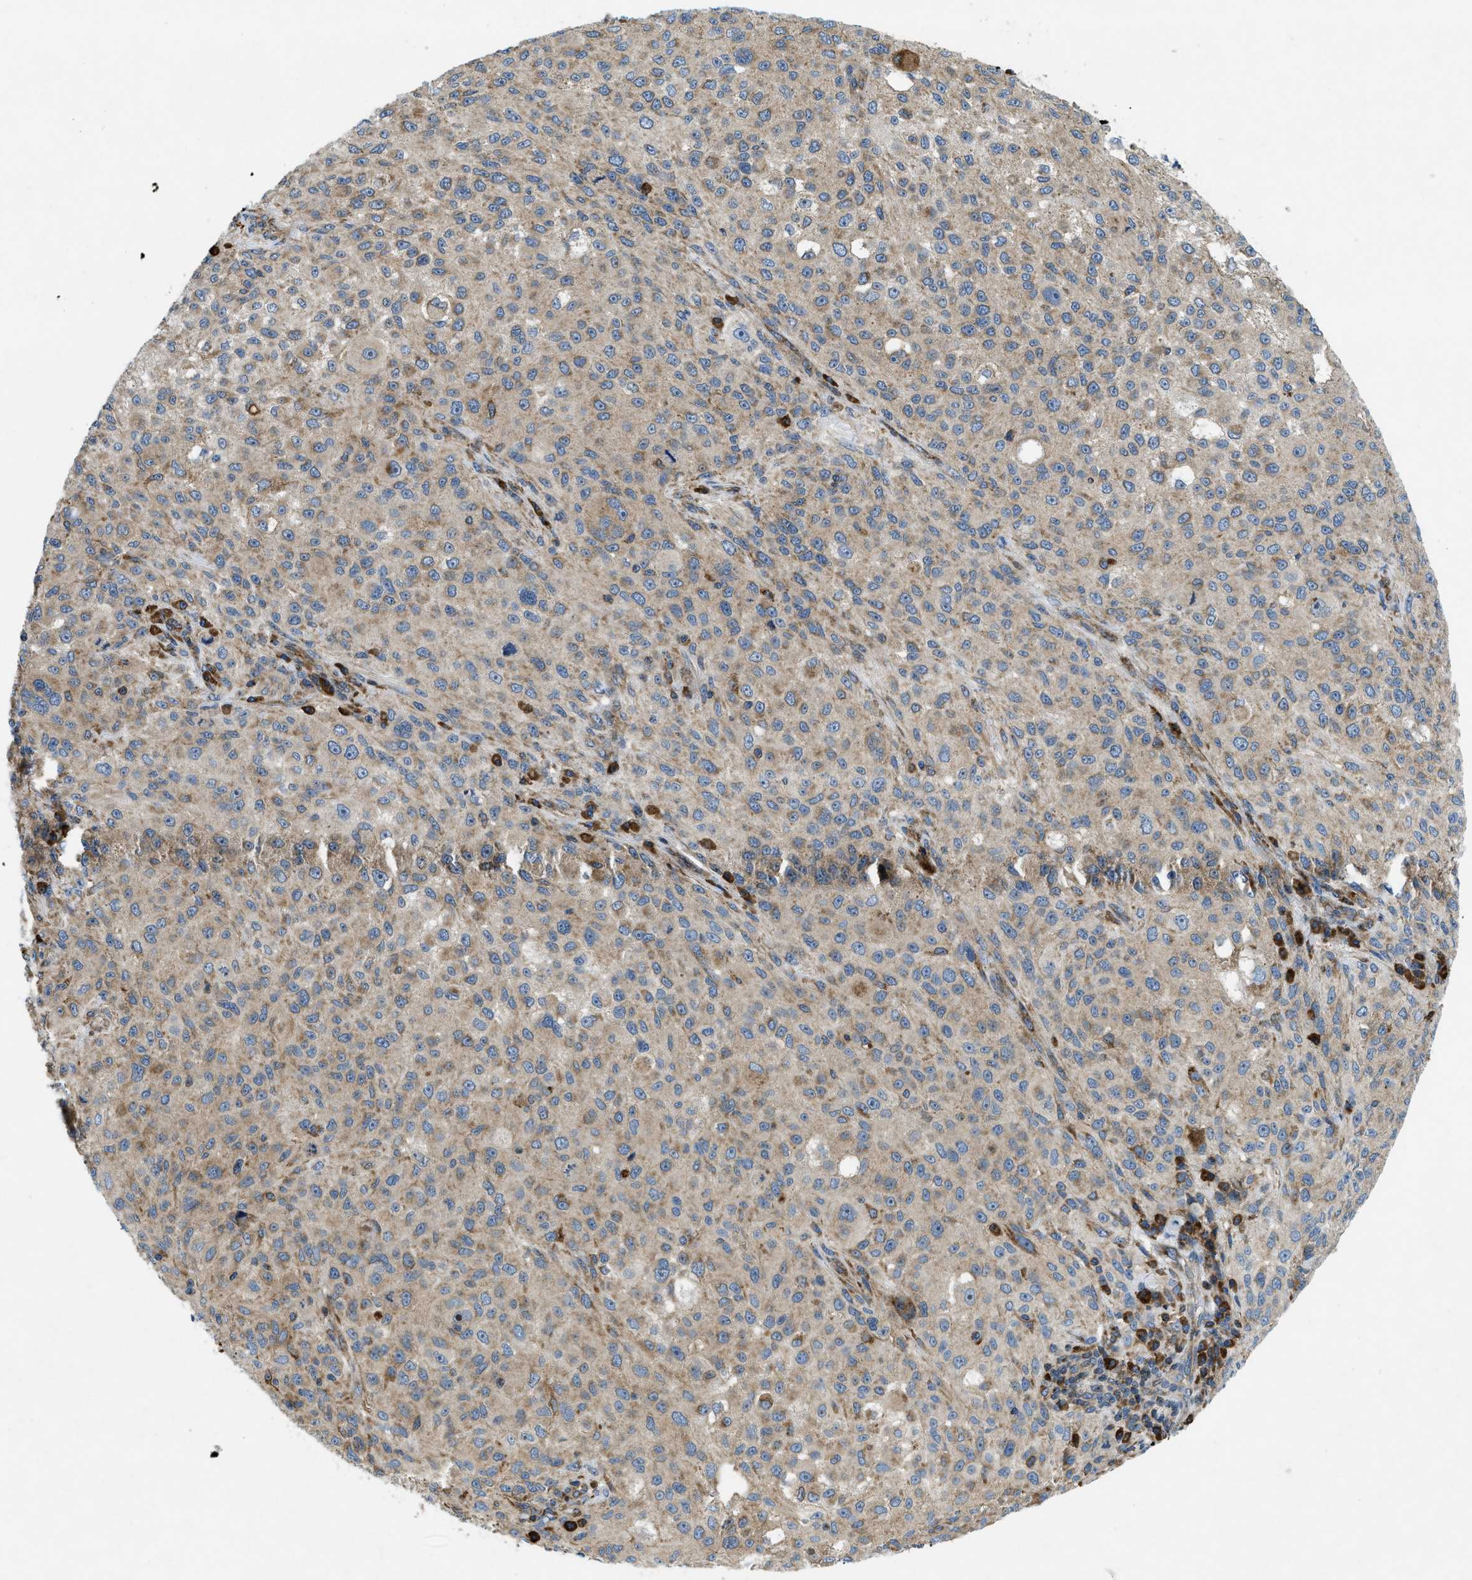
{"staining": {"intensity": "weak", "quantity": ">75%", "location": "cytoplasmic/membranous"}, "tissue": "melanoma", "cell_type": "Tumor cells", "image_type": "cancer", "snomed": [{"axis": "morphology", "description": "Necrosis, NOS"}, {"axis": "morphology", "description": "Malignant melanoma, NOS"}, {"axis": "topography", "description": "Skin"}], "caption": "Malignant melanoma stained with immunohistochemistry reveals weak cytoplasmic/membranous positivity in about >75% of tumor cells.", "gene": "CSPG4", "patient": {"sex": "female", "age": 87}}